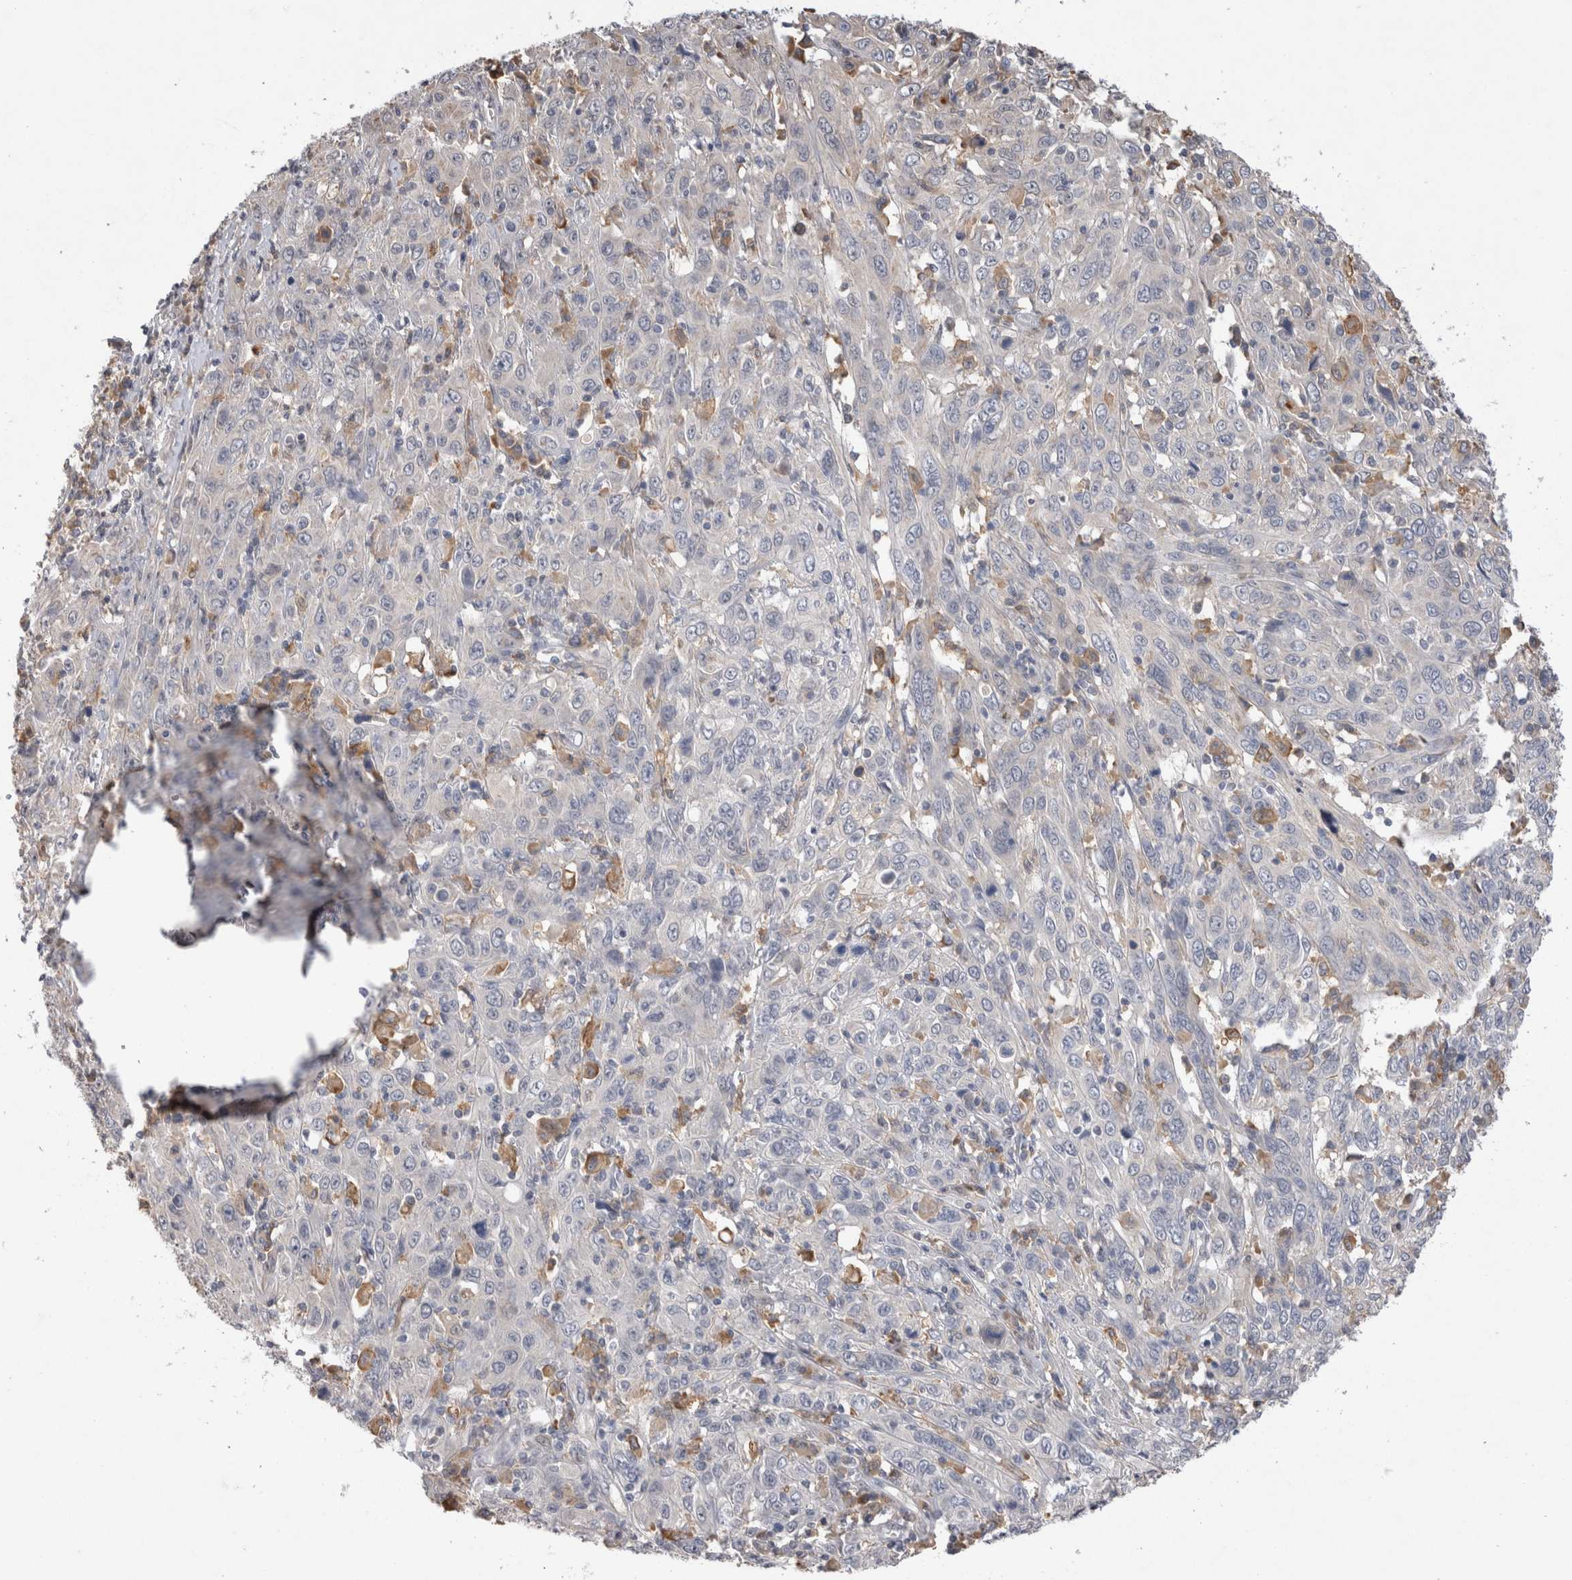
{"staining": {"intensity": "negative", "quantity": "none", "location": "none"}, "tissue": "cervical cancer", "cell_type": "Tumor cells", "image_type": "cancer", "snomed": [{"axis": "morphology", "description": "Squamous cell carcinoma, NOS"}, {"axis": "topography", "description": "Cervix"}], "caption": "This is an immunohistochemistry (IHC) histopathology image of cervical cancer. There is no positivity in tumor cells.", "gene": "VSIG4", "patient": {"sex": "female", "age": 46}}